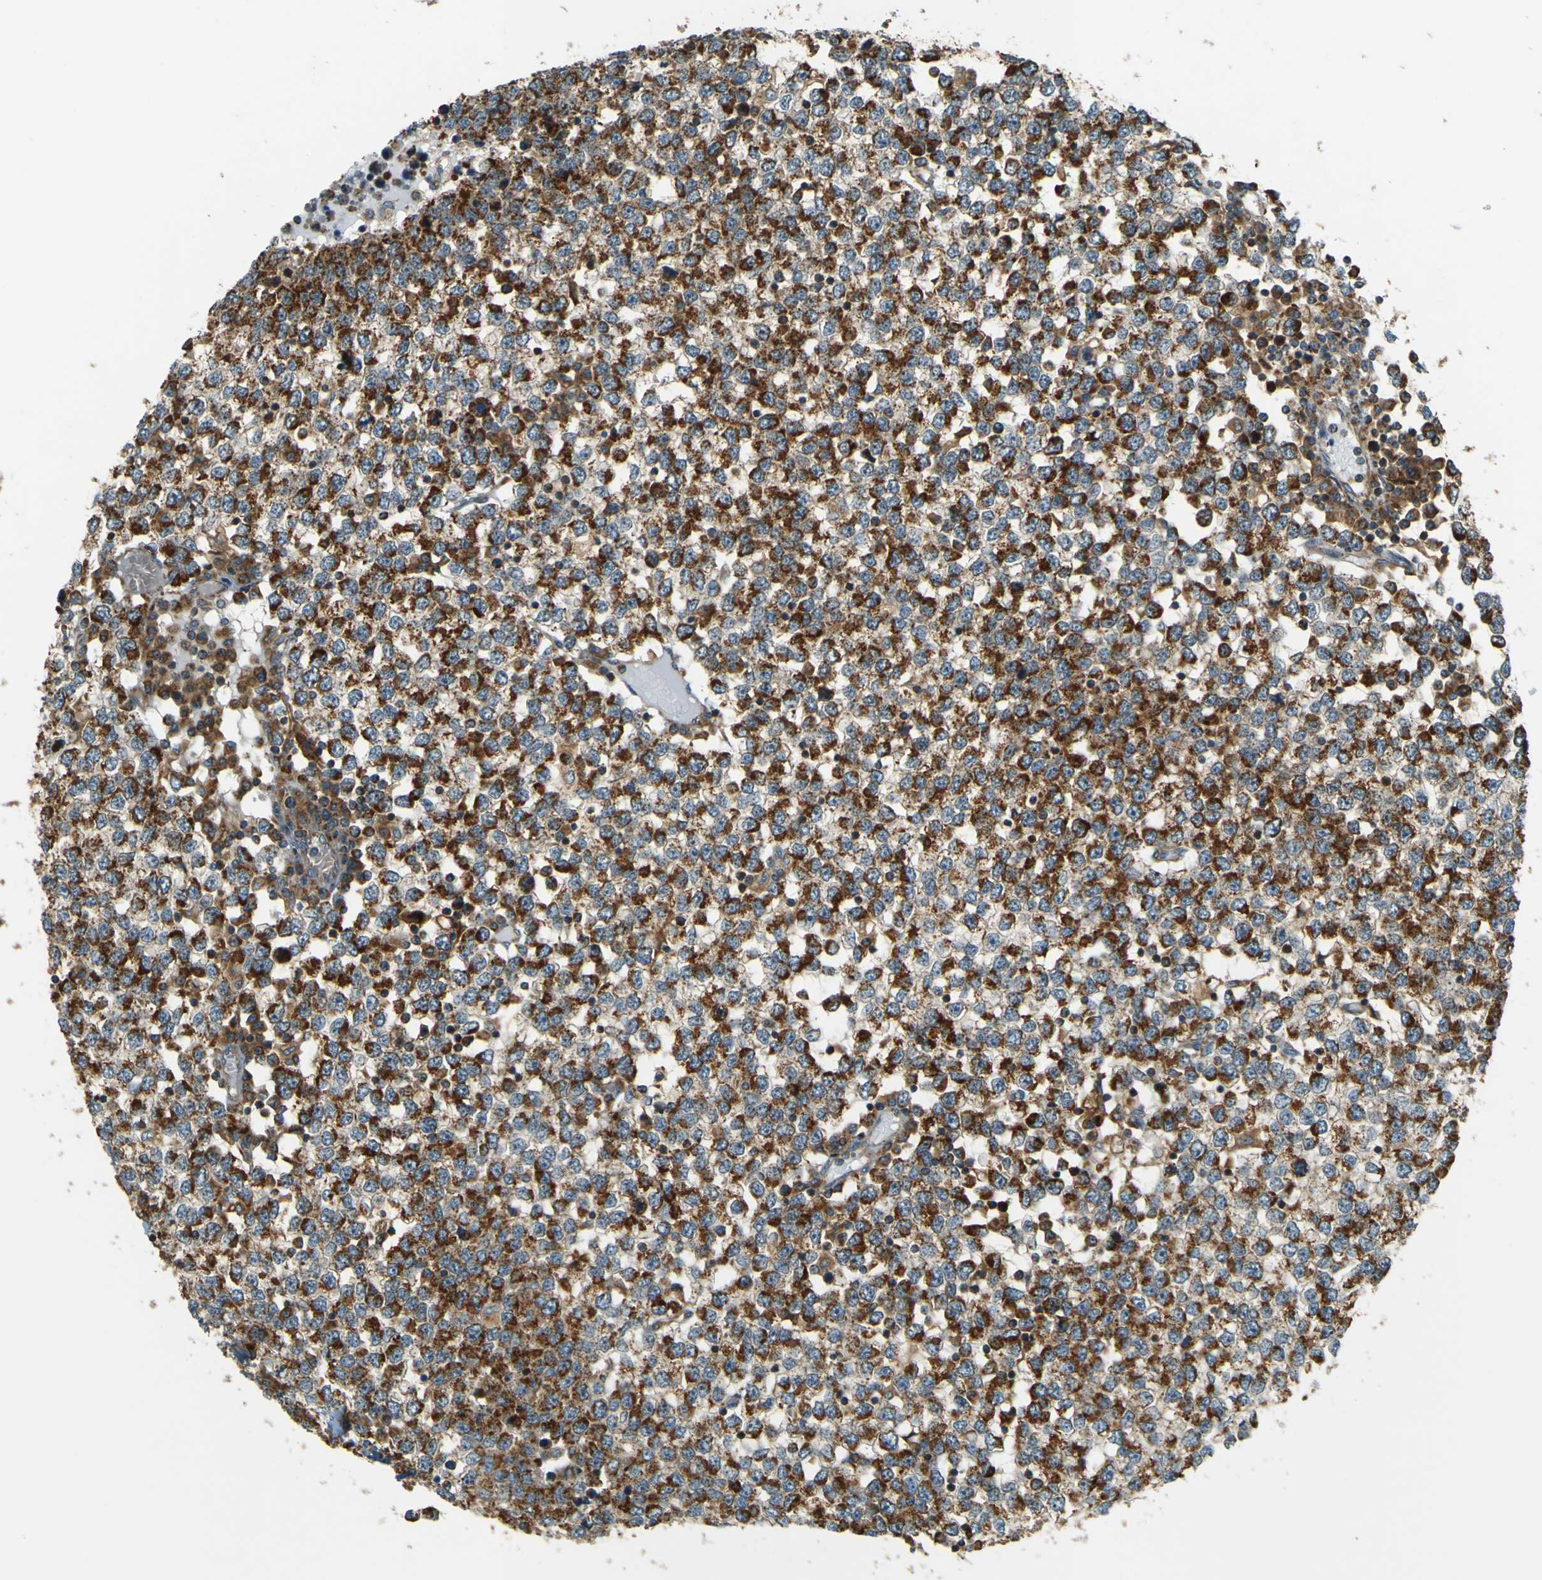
{"staining": {"intensity": "strong", "quantity": ">75%", "location": "cytoplasmic/membranous"}, "tissue": "testis cancer", "cell_type": "Tumor cells", "image_type": "cancer", "snomed": [{"axis": "morphology", "description": "Seminoma, NOS"}, {"axis": "topography", "description": "Testis"}], "caption": "High-magnification brightfield microscopy of testis cancer stained with DAB (3,3'-diaminobenzidine) (brown) and counterstained with hematoxylin (blue). tumor cells exhibit strong cytoplasmic/membranous staining is identified in about>75% of cells. Ihc stains the protein of interest in brown and the nuclei are stained blue.", "gene": "DNAJC5", "patient": {"sex": "male", "age": 65}}